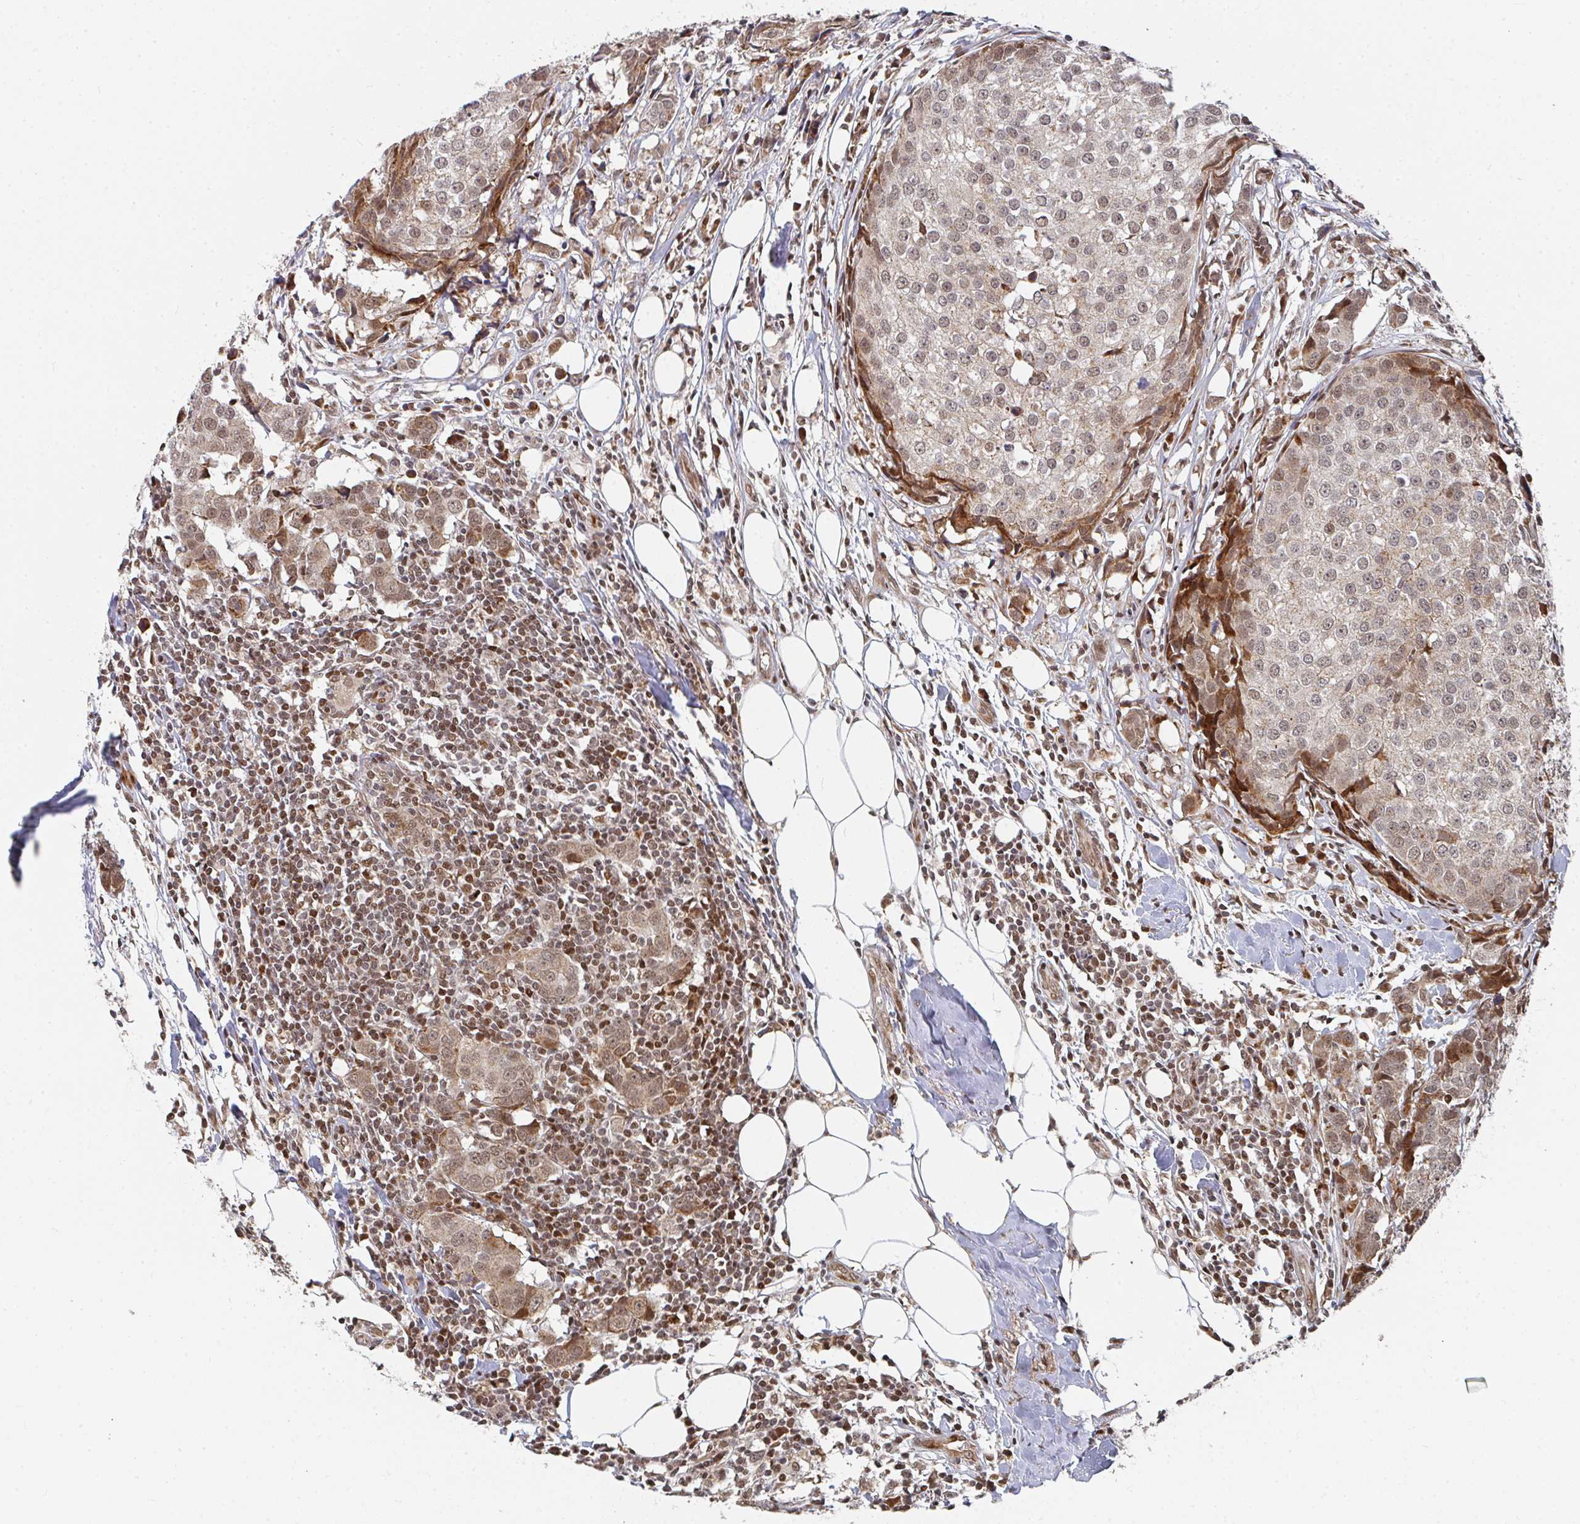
{"staining": {"intensity": "weak", "quantity": ">75%", "location": "cytoplasmic/membranous,nuclear"}, "tissue": "breast cancer", "cell_type": "Tumor cells", "image_type": "cancer", "snomed": [{"axis": "morphology", "description": "Duct carcinoma"}, {"axis": "topography", "description": "Breast"}], "caption": "Immunohistochemical staining of breast cancer shows weak cytoplasmic/membranous and nuclear protein positivity in approximately >75% of tumor cells.", "gene": "RBBP5", "patient": {"sex": "female", "age": 80}}